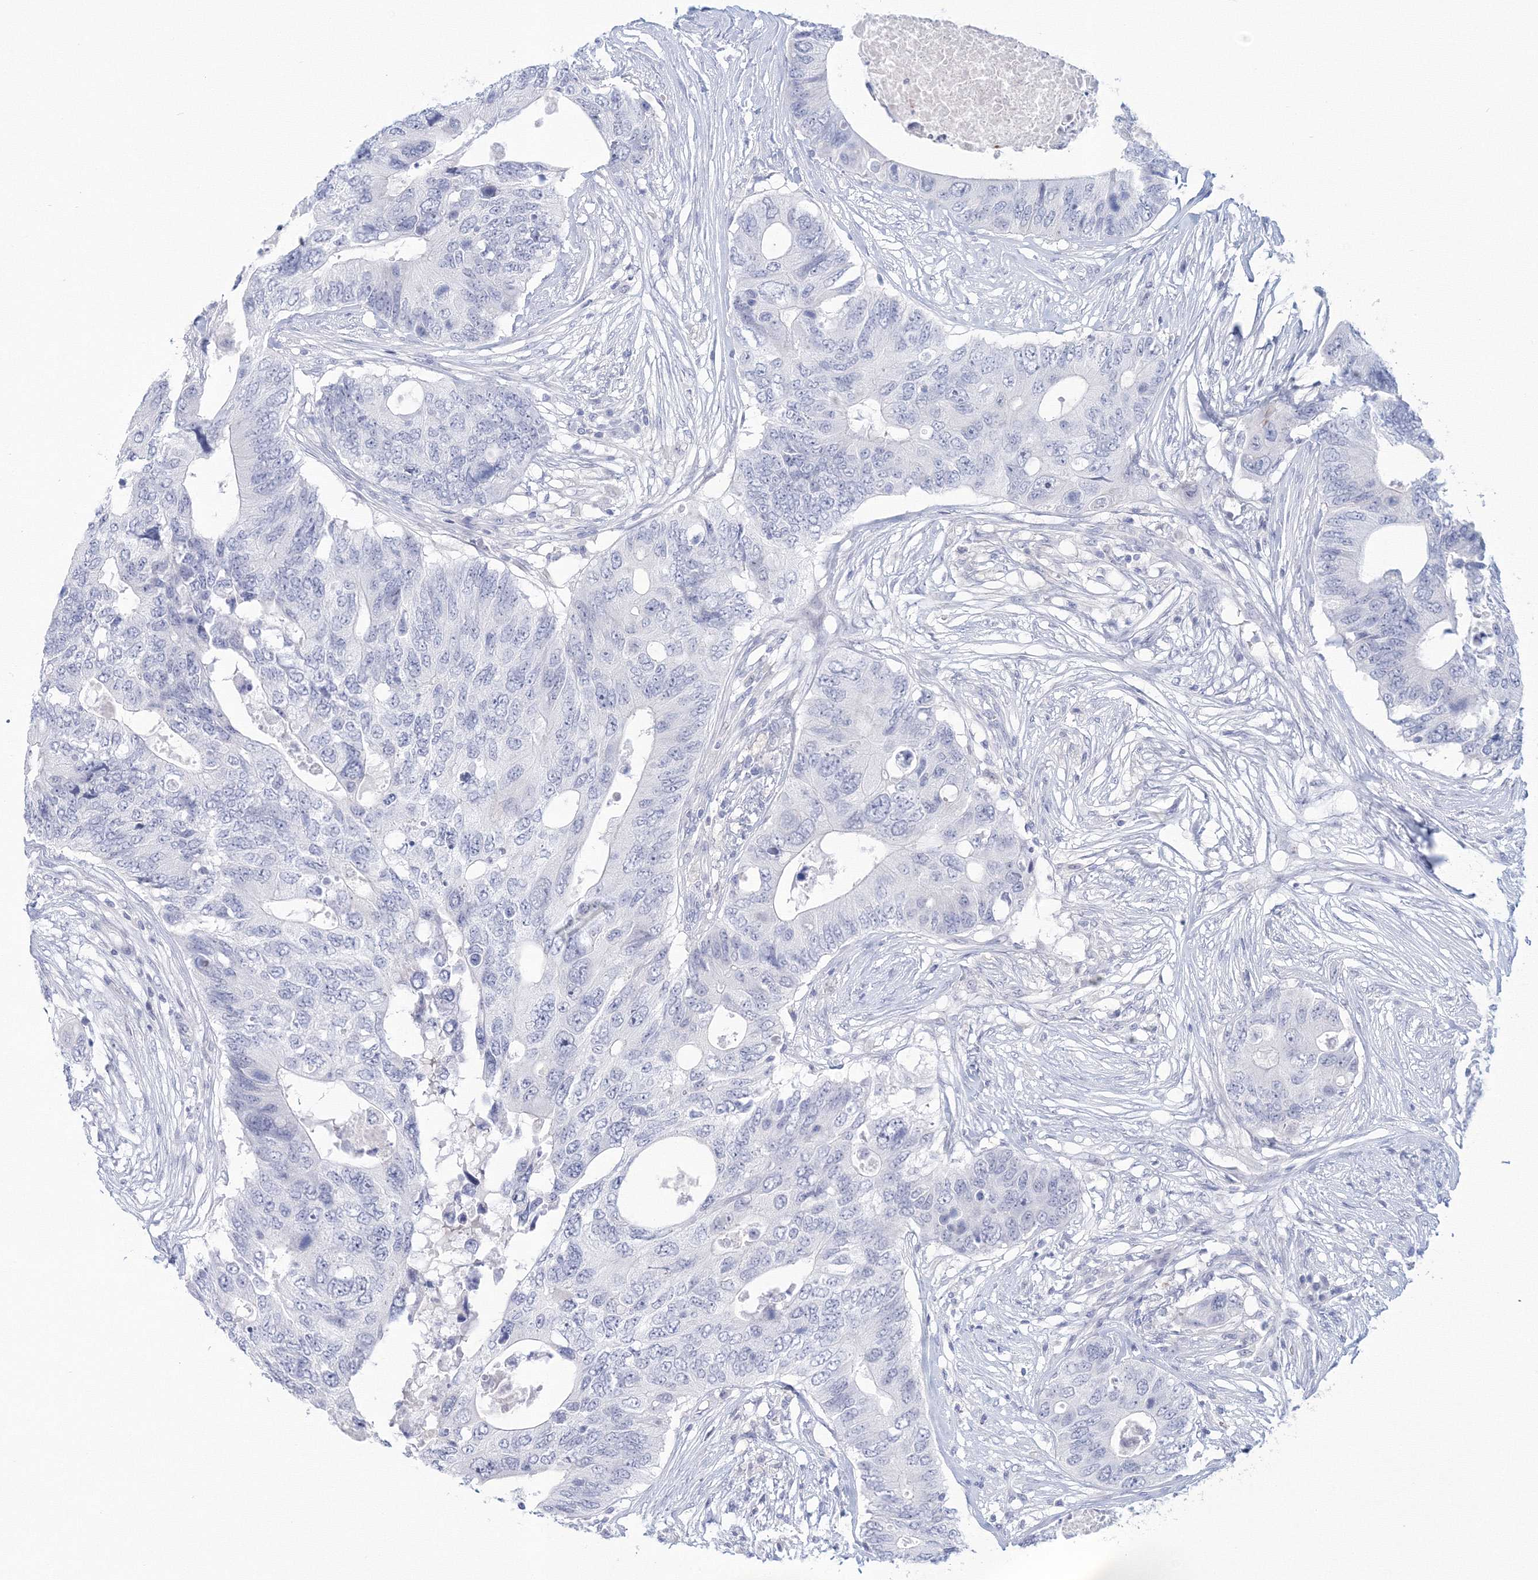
{"staining": {"intensity": "negative", "quantity": "none", "location": "none"}, "tissue": "colorectal cancer", "cell_type": "Tumor cells", "image_type": "cancer", "snomed": [{"axis": "morphology", "description": "Adenocarcinoma, NOS"}, {"axis": "topography", "description": "Colon"}], "caption": "DAB (3,3'-diaminobenzidine) immunohistochemical staining of human adenocarcinoma (colorectal) displays no significant expression in tumor cells.", "gene": "VSIG1", "patient": {"sex": "male", "age": 71}}